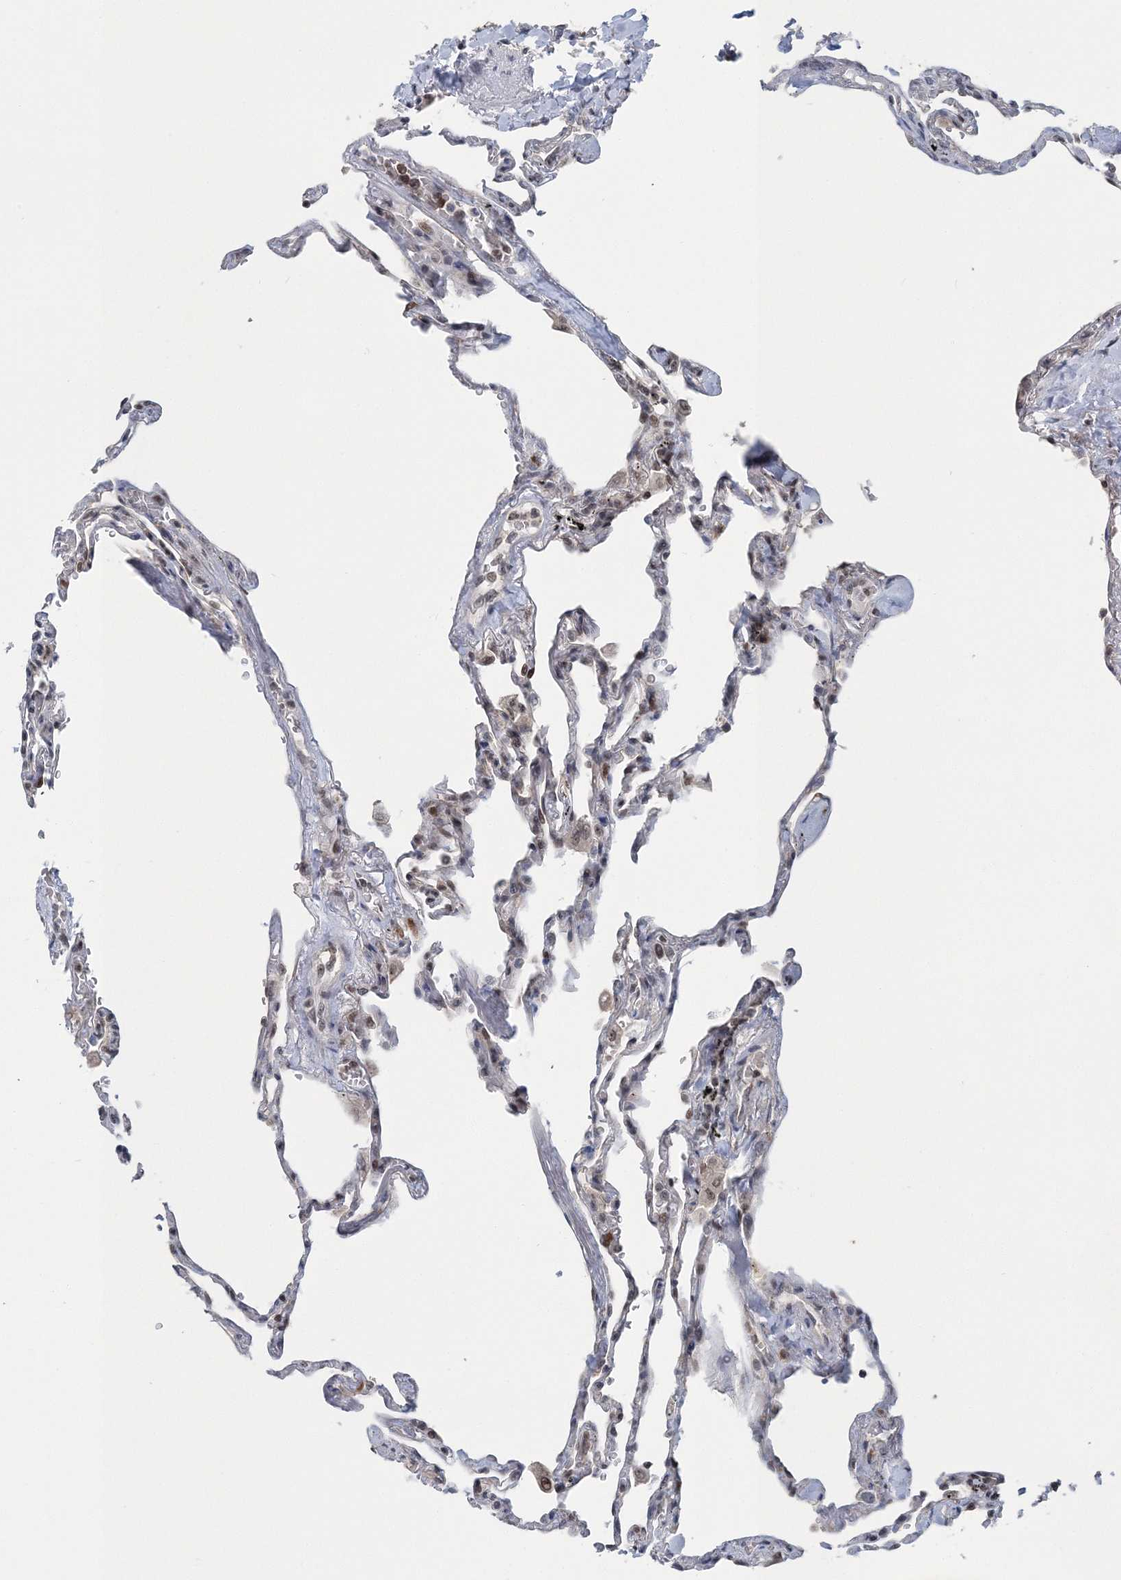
{"staining": {"intensity": "weak", "quantity": ">75%", "location": "nuclear"}, "tissue": "lung", "cell_type": "Alveolar cells", "image_type": "normal", "snomed": [{"axis": "morphology", "description": "Normal tissue, NOS"}, {"axis": "topography", "description": "Lung"}], "caption": "Benign lung reveals weak nuclear positivity in approximately >75% of alveolar cells, visualized by immunohistochemistry.", "gene": "PDS5A", "patient": {"sex": "male", "age": 59}}